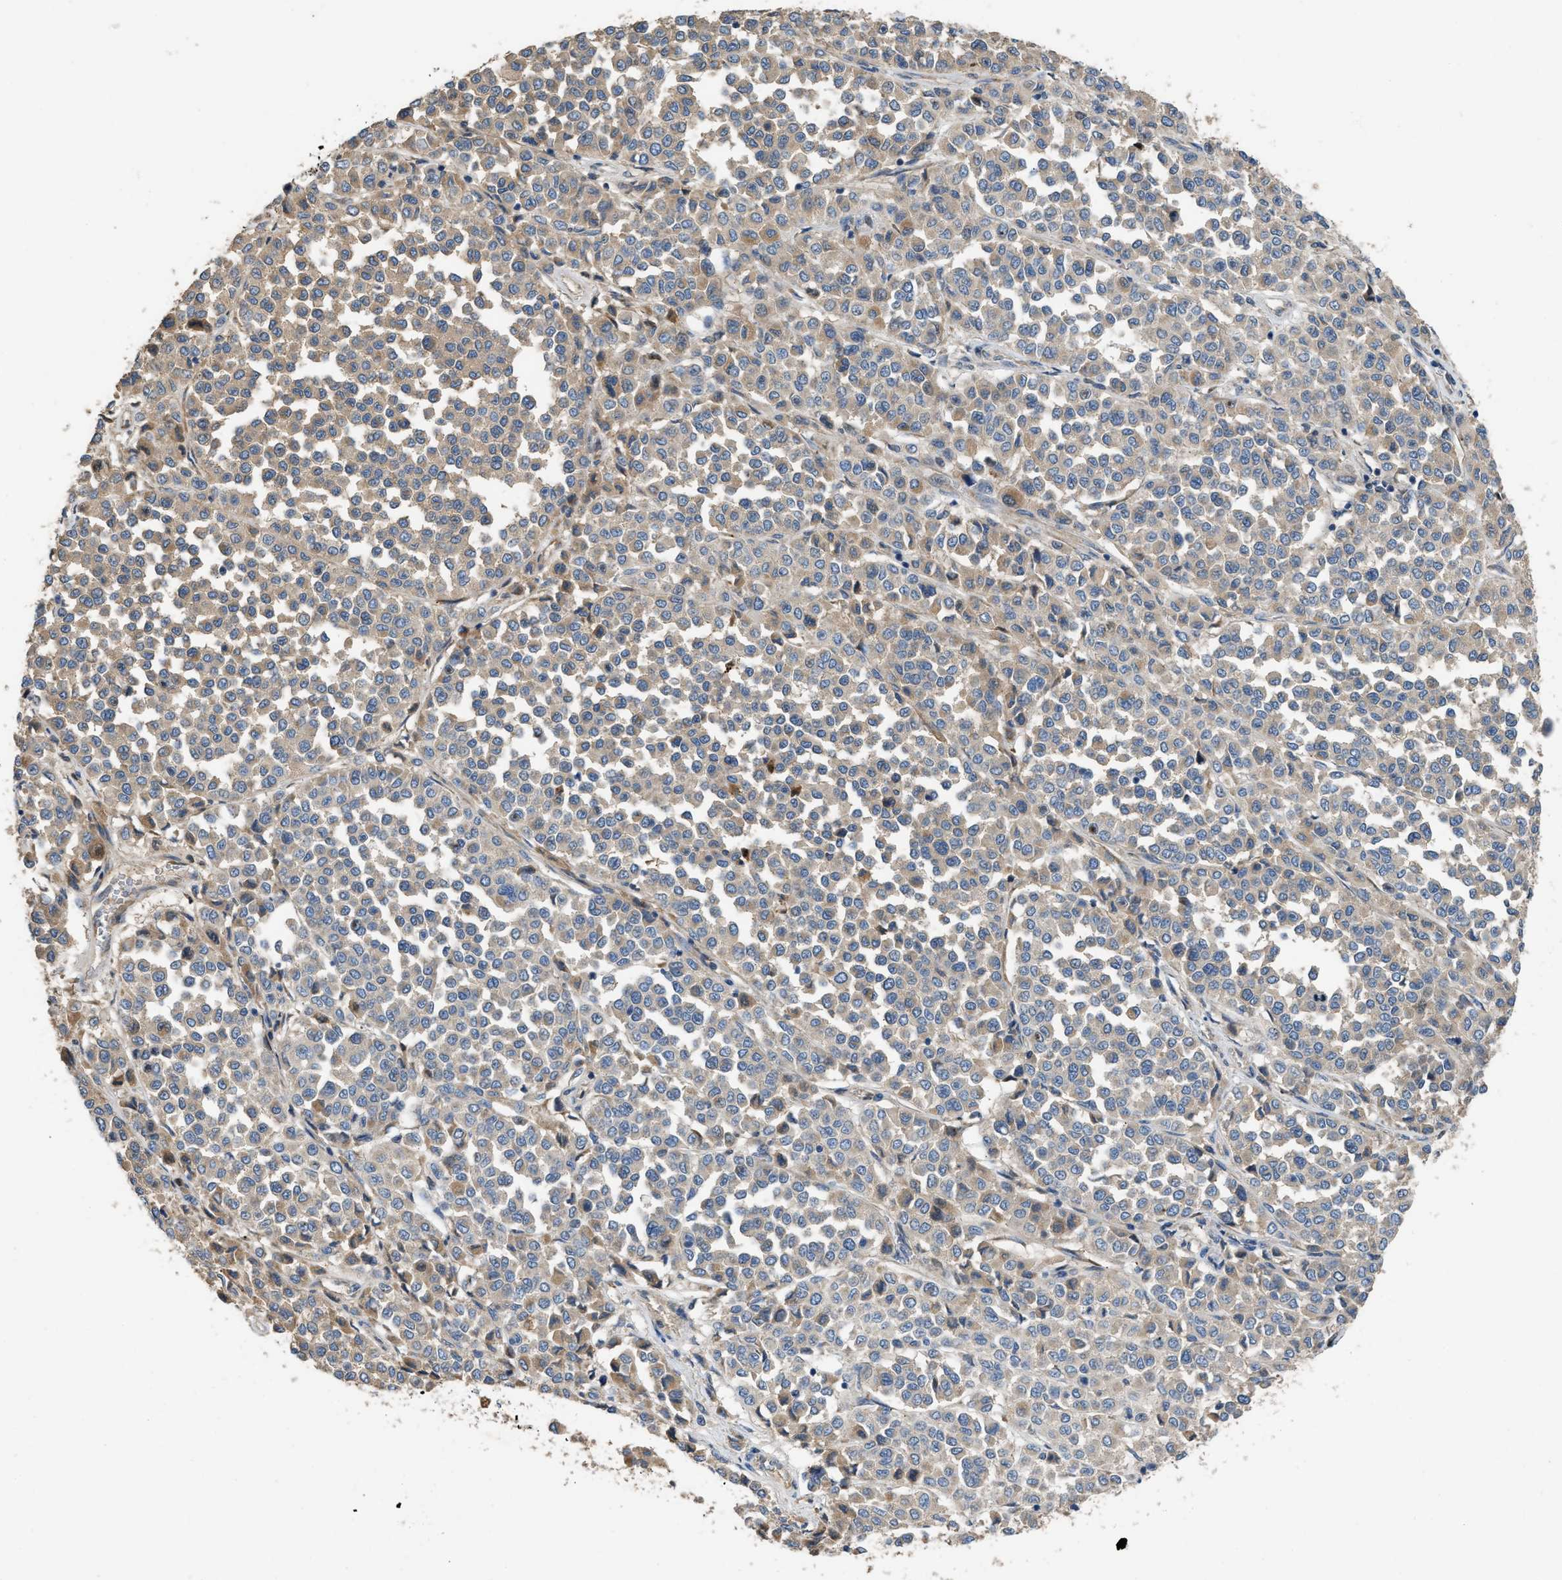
{"staining": {"intensity": "weak", "quantity": ">75%", "location": "cytoplasmic/membranous"}, "tissue": "melanoma", "cell_type": "Tumor cells", "image_type": "cancer", "snomed": [{"axis": "morphology", "description": "Malignant melanoma, Metastatic site"}, {"axis": "topography", "description": "Pancreas"}], "caption": "This image displays immunohistochemistry (IHC) staining of human melanoma, with low weak cytoplasmic/membranous positivity in about >75% of tumor cells.", "gene": "TMEM150A", "patient": {"sex": "female", "age": 30}}